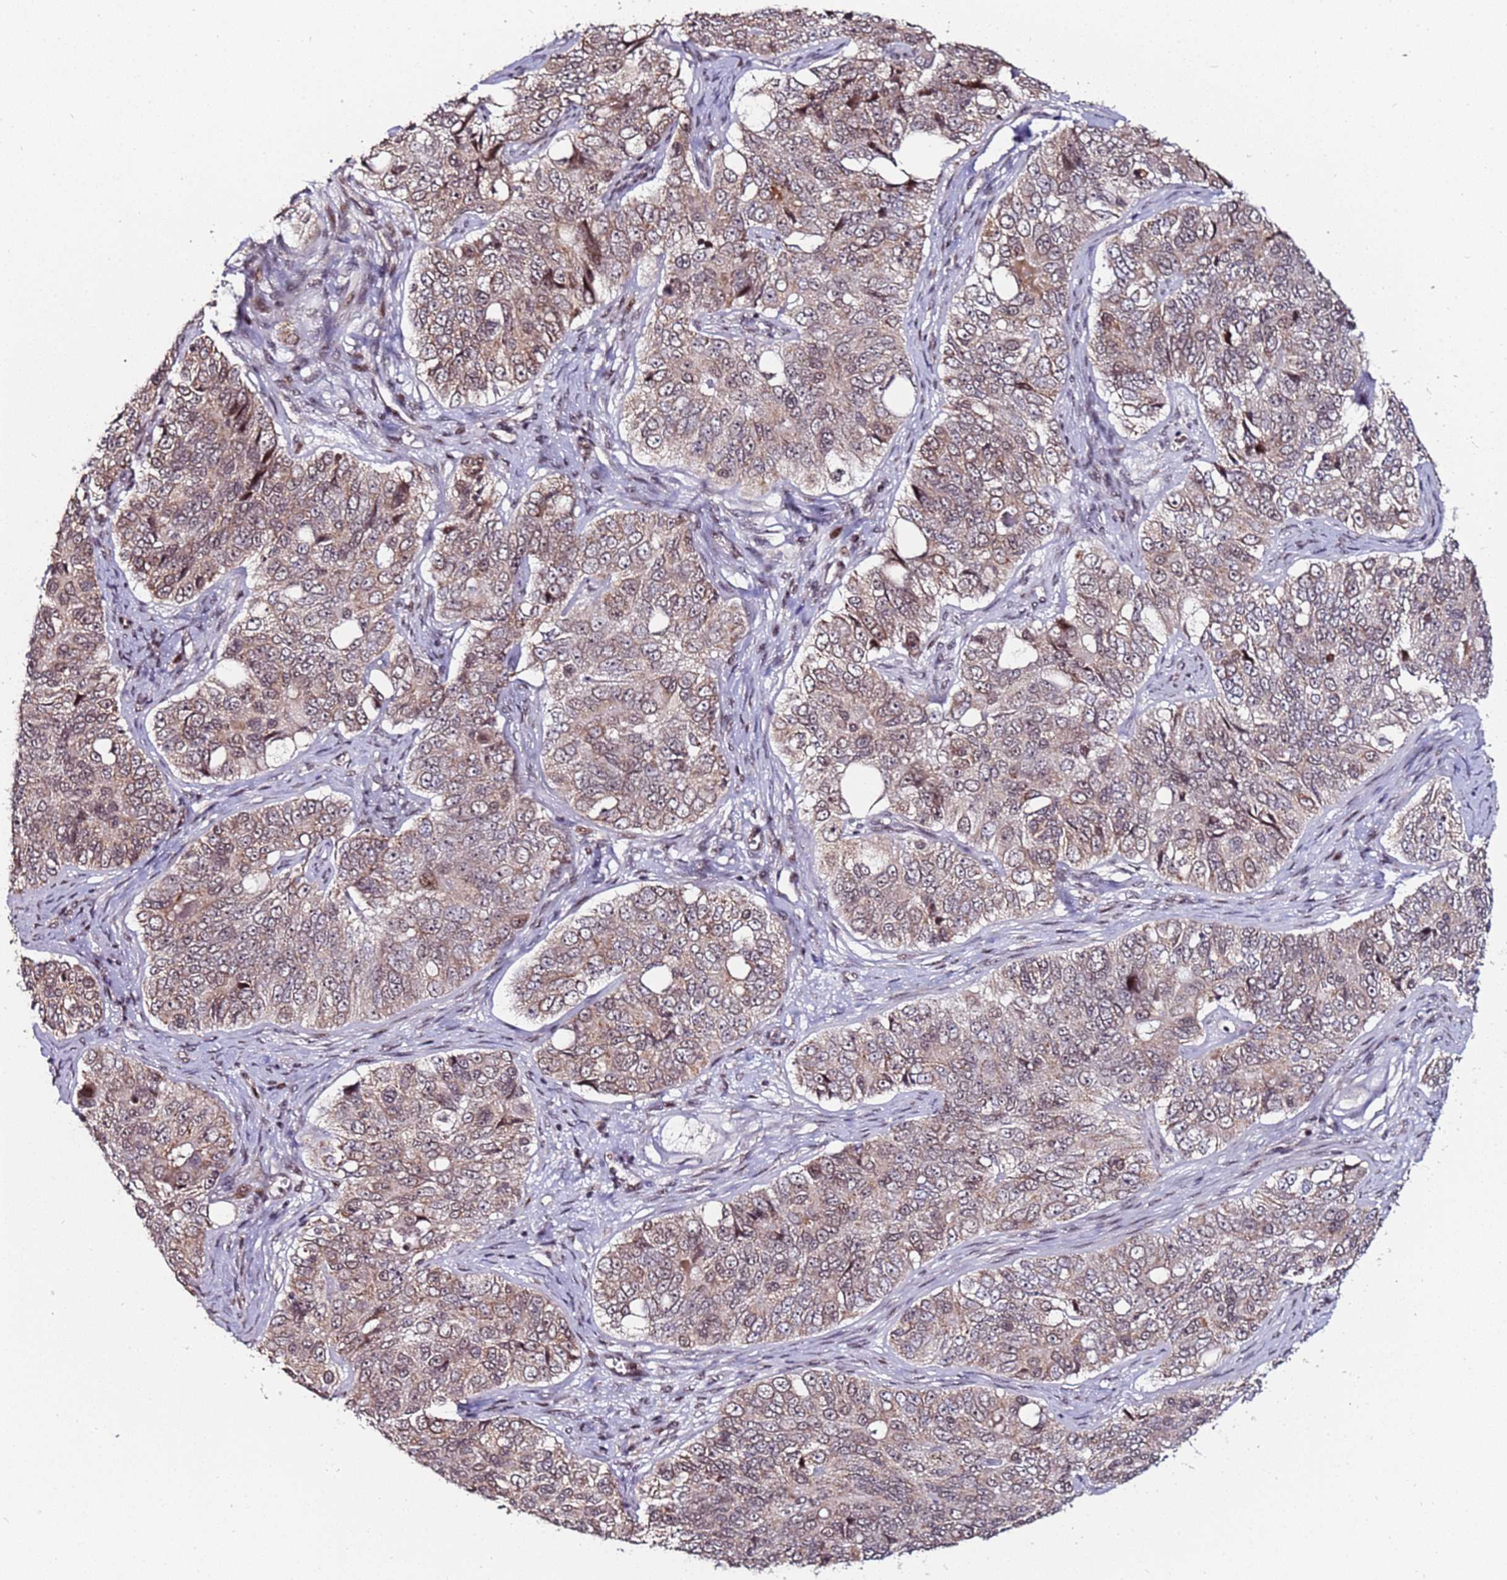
{"staining": {"intensity": "weak", "quantity": ">75%", "location": "cytoplasmic/membranous"}, "tissue": "ovarian cancer", "cell_type": "Tumor cells", "image_type": "cancer", "snomed": [{"axis": "morphology", "description": "Carcinoma, endometroid"}, {"axis": "topography", "description": "Ovary"}], "caption": "A histopathology image of ovarian endometroid carcinoma stained for a protein shows weak cytoplasmic/membranous brown staining in tumor cells. (Brightfield microscopy of DAB IHC at high magnification).", "gene": "PPM1H", "patient": {"sex": "female", "age": 51}}